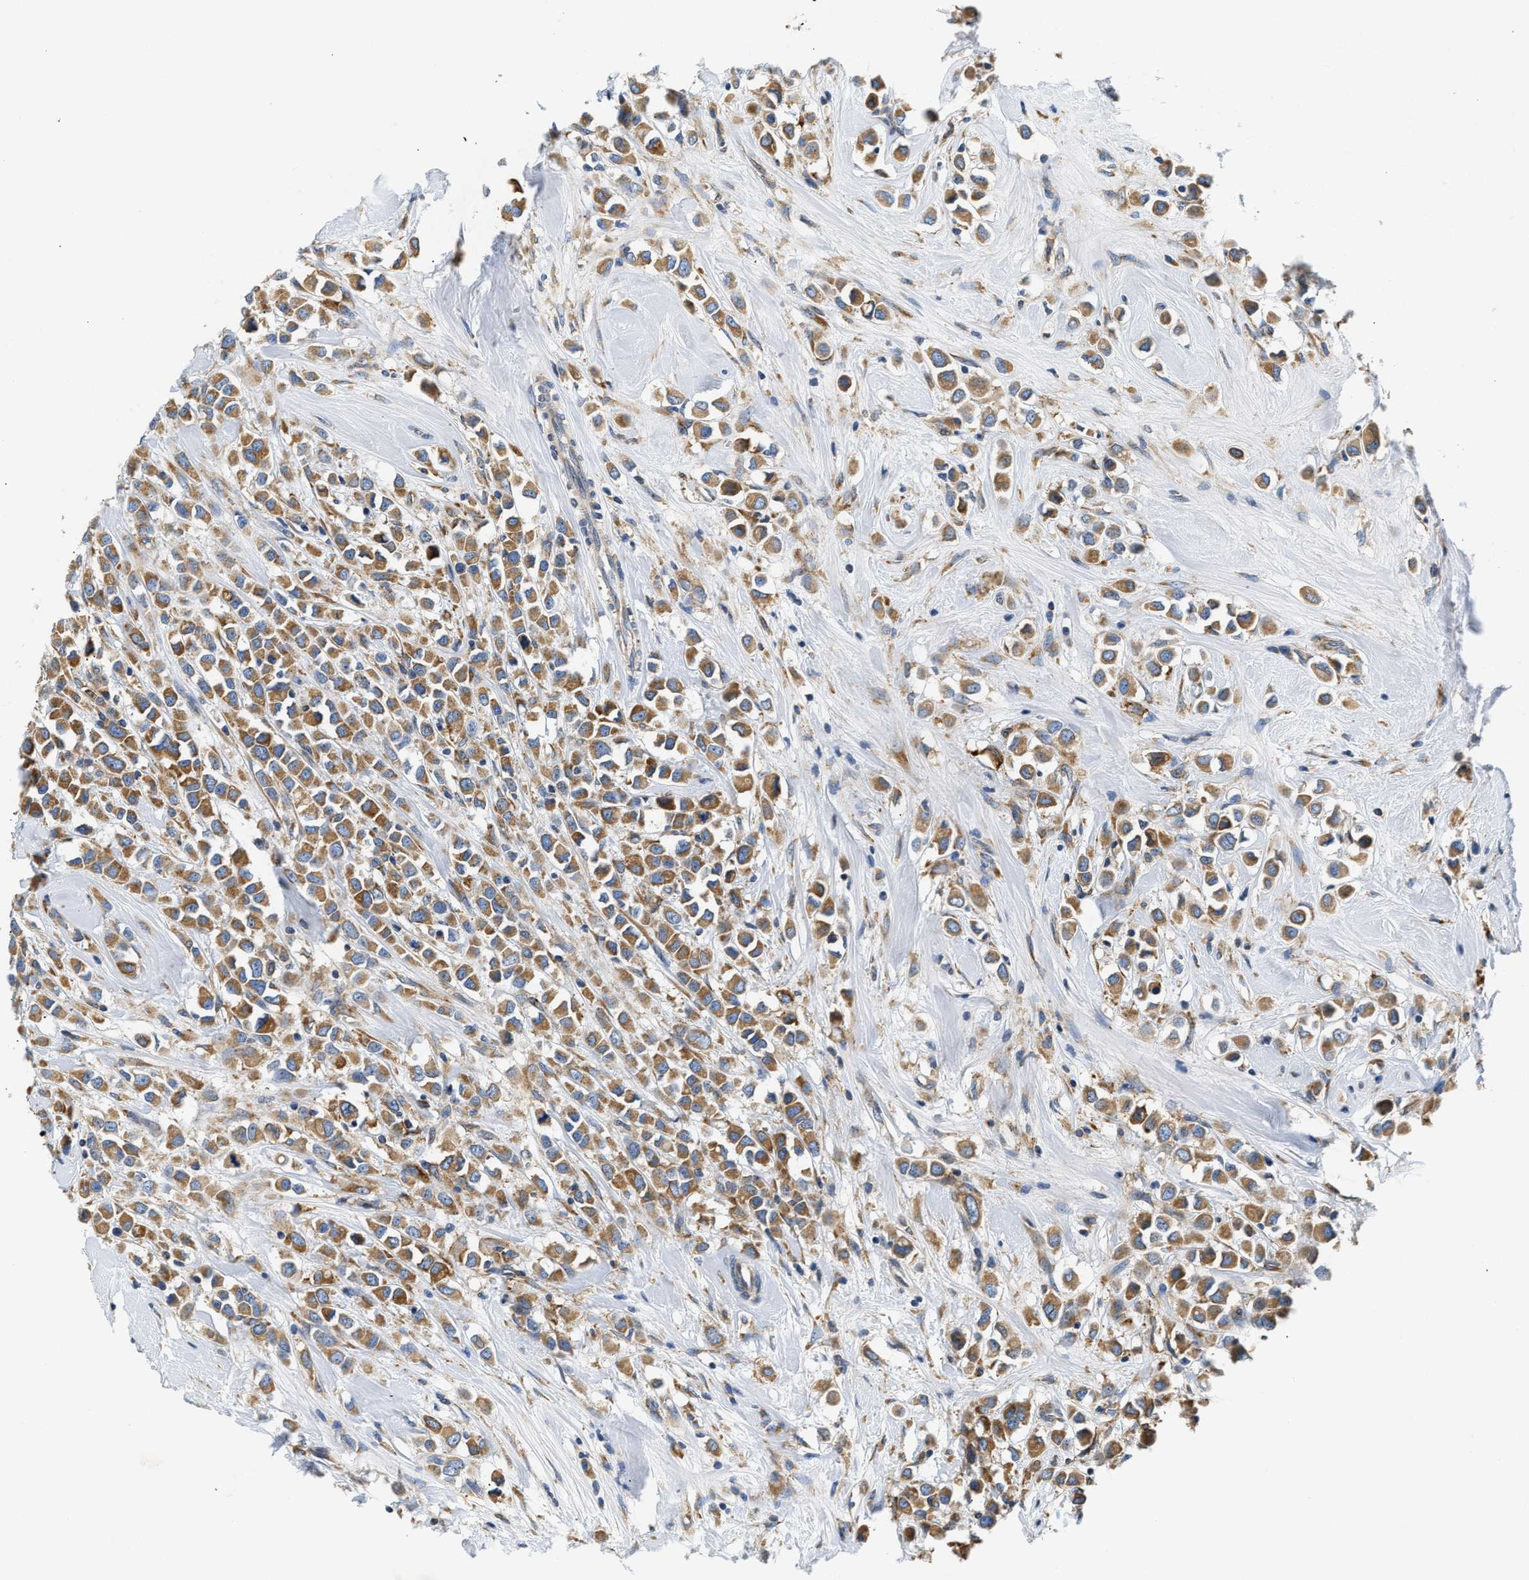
{"staining": {"intensity": "moderate", "quantity": ">75%", "location": "cytoplasmic/membranous"}, "tissue": "breast cancer", "cell_type": "Tumor cells", "image_type": "cancer", "snomed": [{"axis": "morphology", "description": "Duct carcinoma"}, {"axis": "topography", "description": "Breast"}], "caption": "Breast cancer was stained to show a protein in brown. There is medium levels of moderate cytoplasmic/membranous staining in approximately >75% of tumor cells. (DAB (3,3'-diaminobenzidine) IHC, brown staining for protein, blue staining for nuclei).", "gene": "HDHD3", "patient": {"sex": "female", "age": 61}}